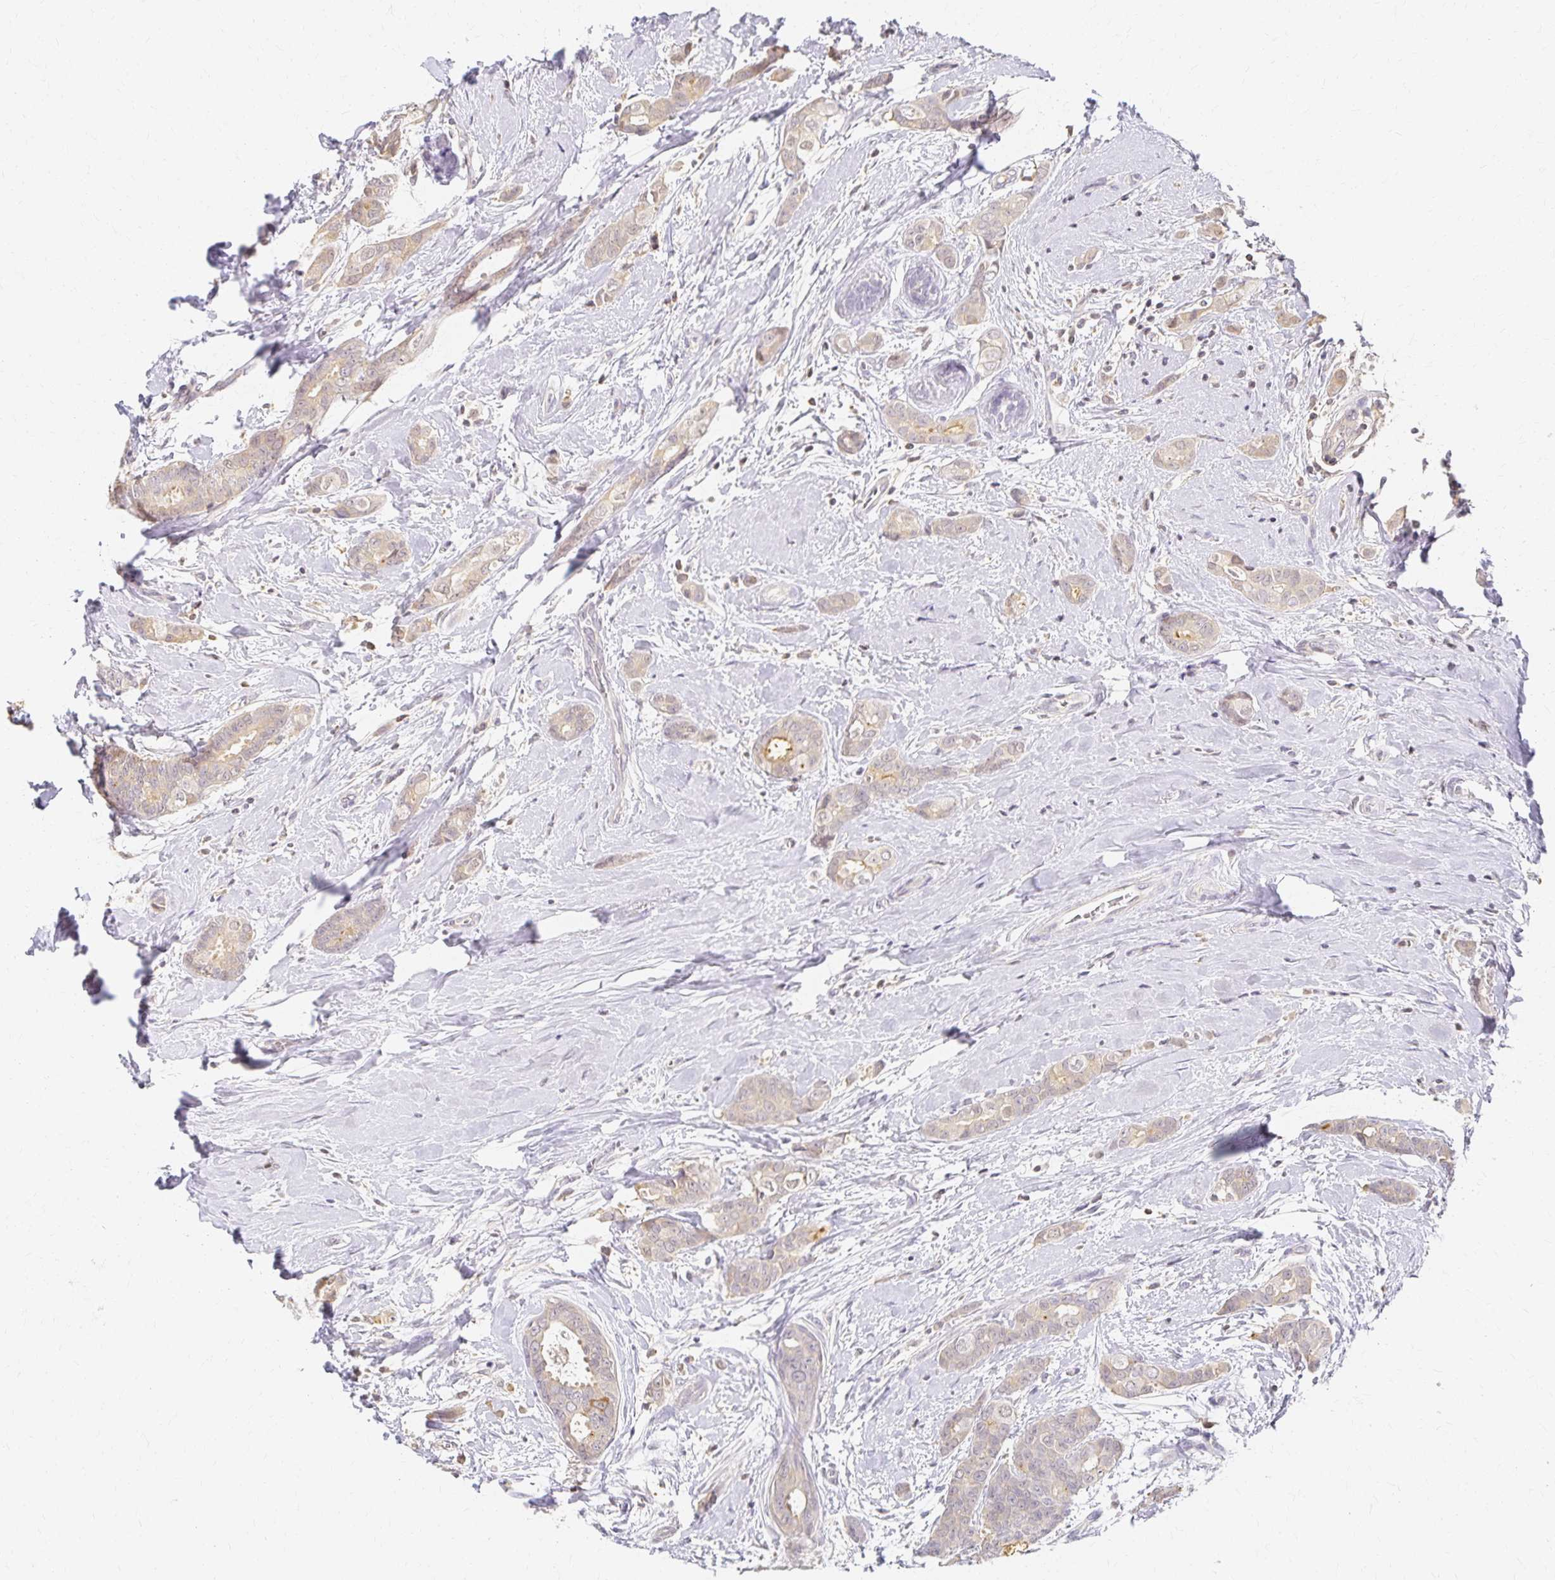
{"staining": {"intensity": "negative", "quantity": "none", "location": "none"}, "tissue": "breast cancer", "cell_type": "Tumor cells", "image_type": "cancer", "snomed": [{"axis": "morphology", "description": "Duct carcinoma"}, {"axis": "topography", "description": "Breast"}], "caption": "This is an IHC micrograph of human infiltrating ductal carcinoma (breast). There is no positivity in tumor cells.", "gene": "AZGP1", "patient": {"sex": "female", "age": 45}}